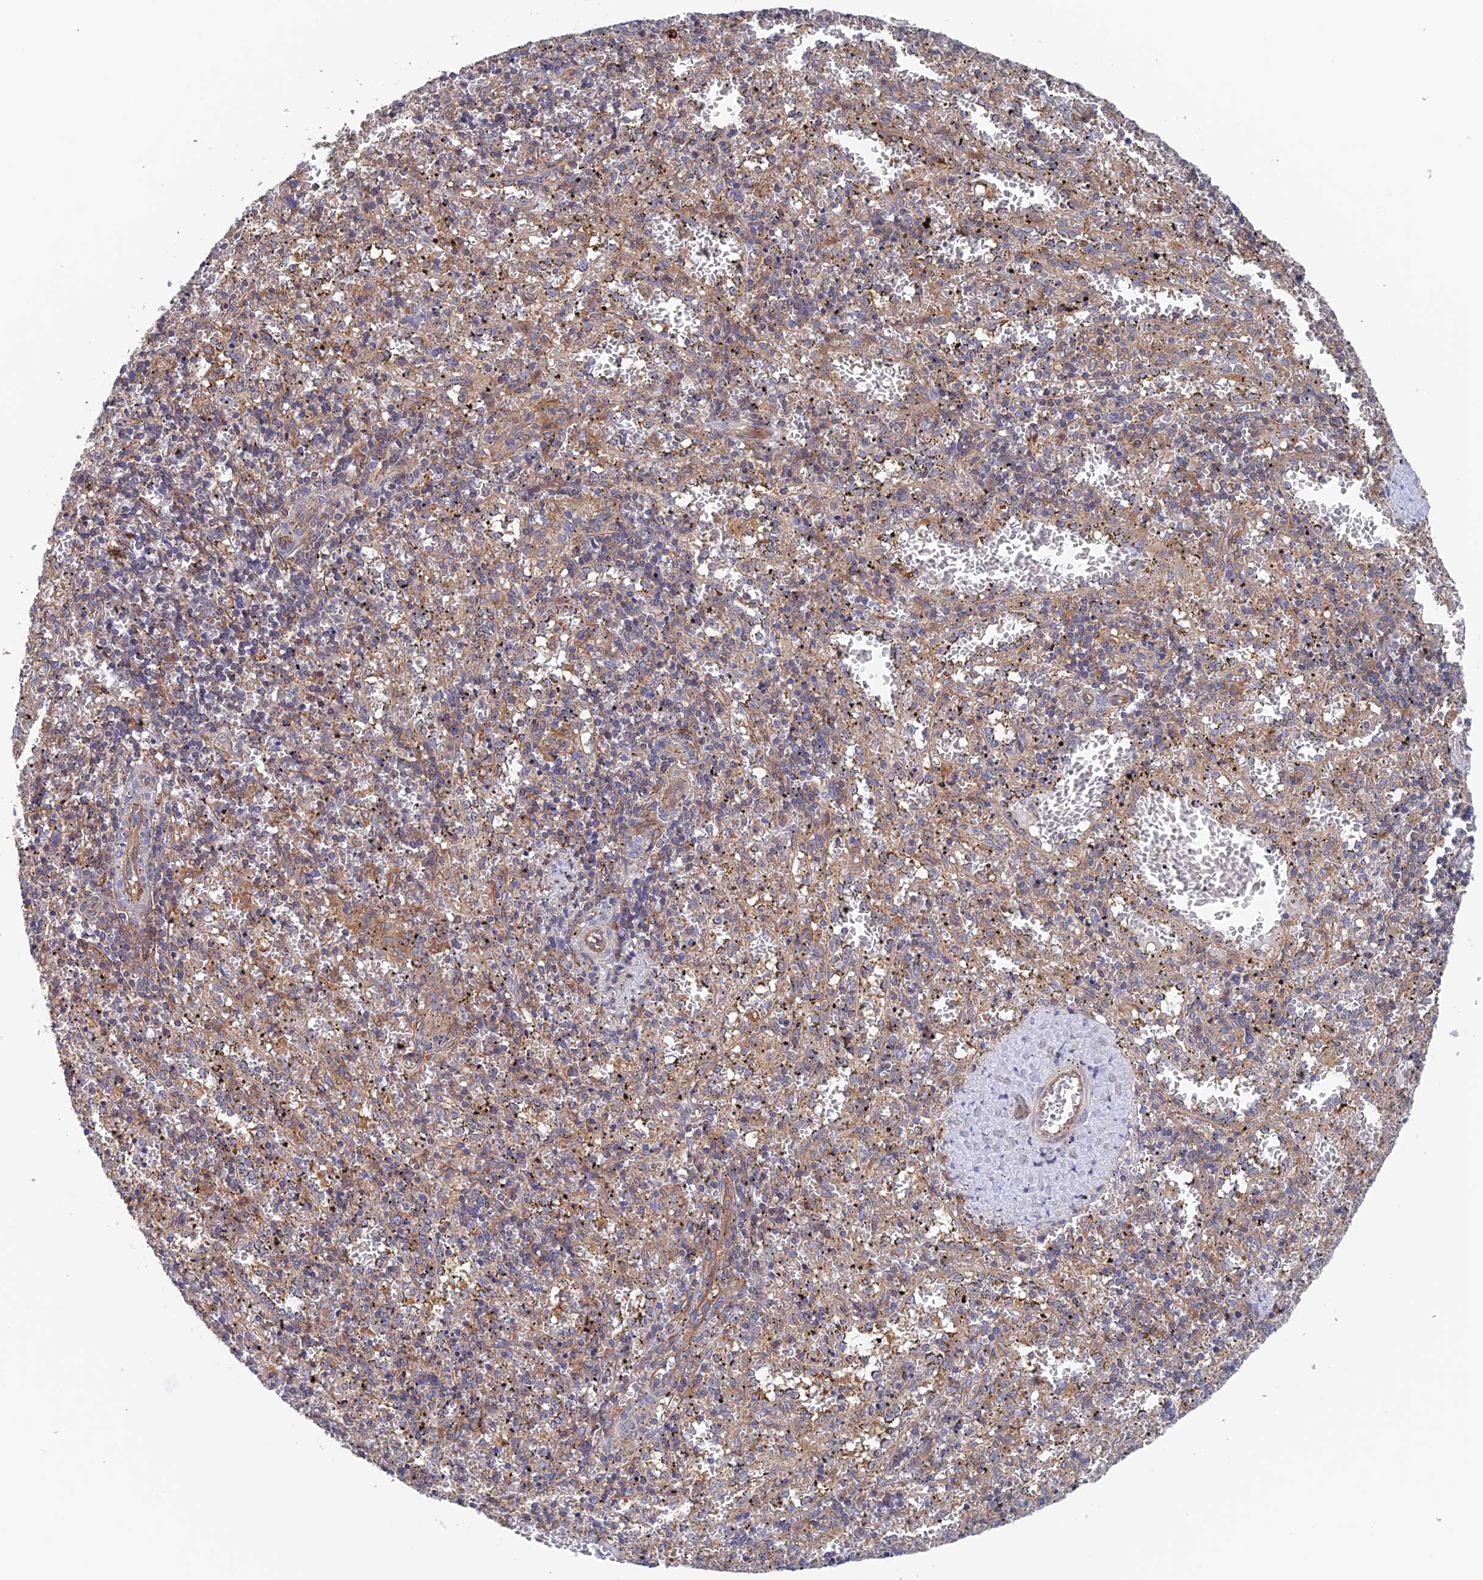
{"staining": {"intensity": "negative", "quantity": "none", "location": "none"}, "tissue": "spleen", "cell_type": "Cells in red pulp", "image_type": "normal", "snomed": [{"axis": "morphology", "description": "Normal tissue, NOS"}, {"axis": "topography", "description": "Spleen"}], "caption": "A histopathology image of spleen stained for a protein displays no brown staining in cells in red pulp.", "gene": "NUDT16L1", "patient": {"sex": "male", "age": 11}}